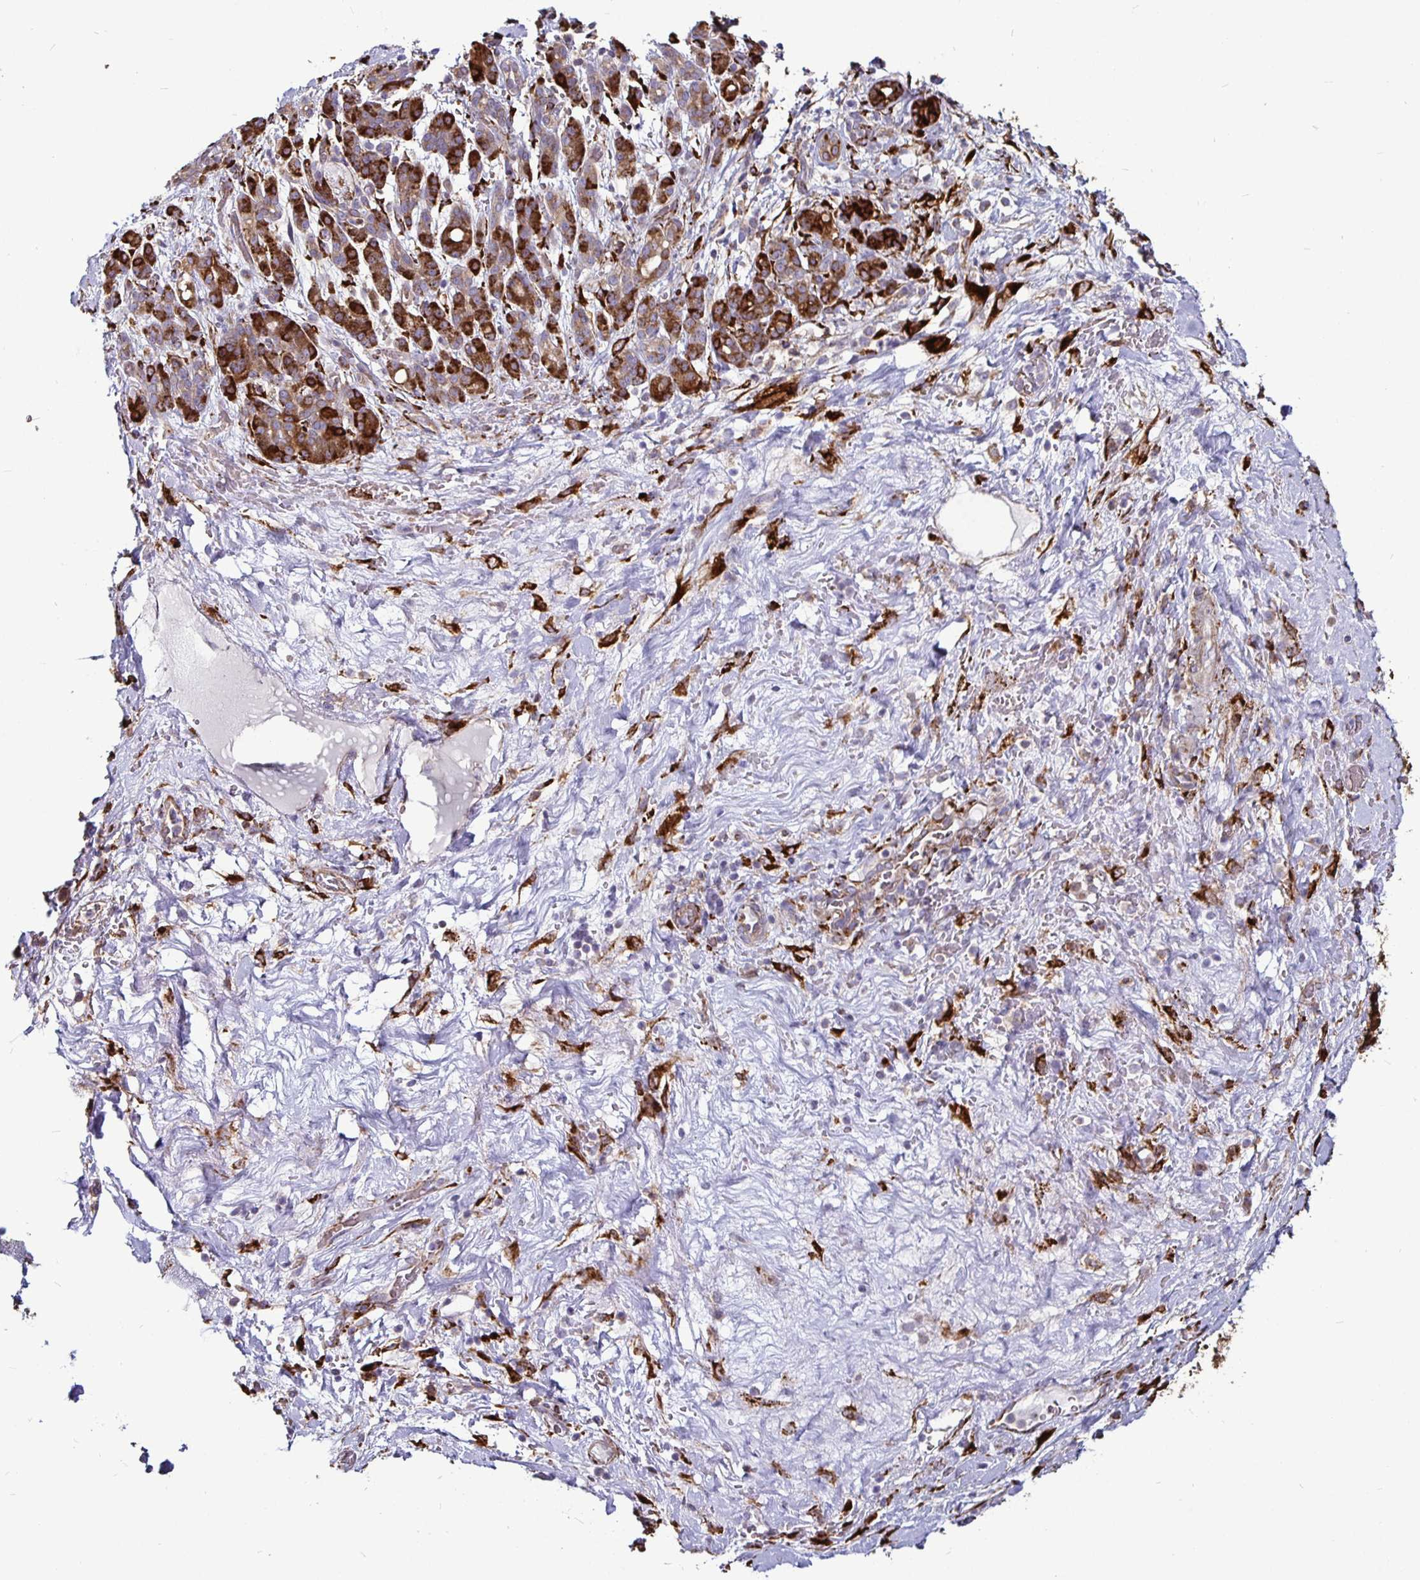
{"staining": {"intensity": "strong", "quantity": "25%-75%", "location": "cytoplasmic/membranous"}, "tissue": "pancreatic cancer", "cell_type": "Tumor cells", "image_type": "cancer", "snomed": [{"axis": "morphology", "description": "Adenocarcinoma, NOS"}, {"axis": "topography", "description": "Pancreas"}], "caption": "Immunohistochemical staining of pancreatic cancer (adenocarcinoma) reveals high levels of strong cytoplasmic/membranous positivity in about 25%-75% of tumor cells.", "gene": "P4HA2", "patient": {"sex": "male", "age": 44}}